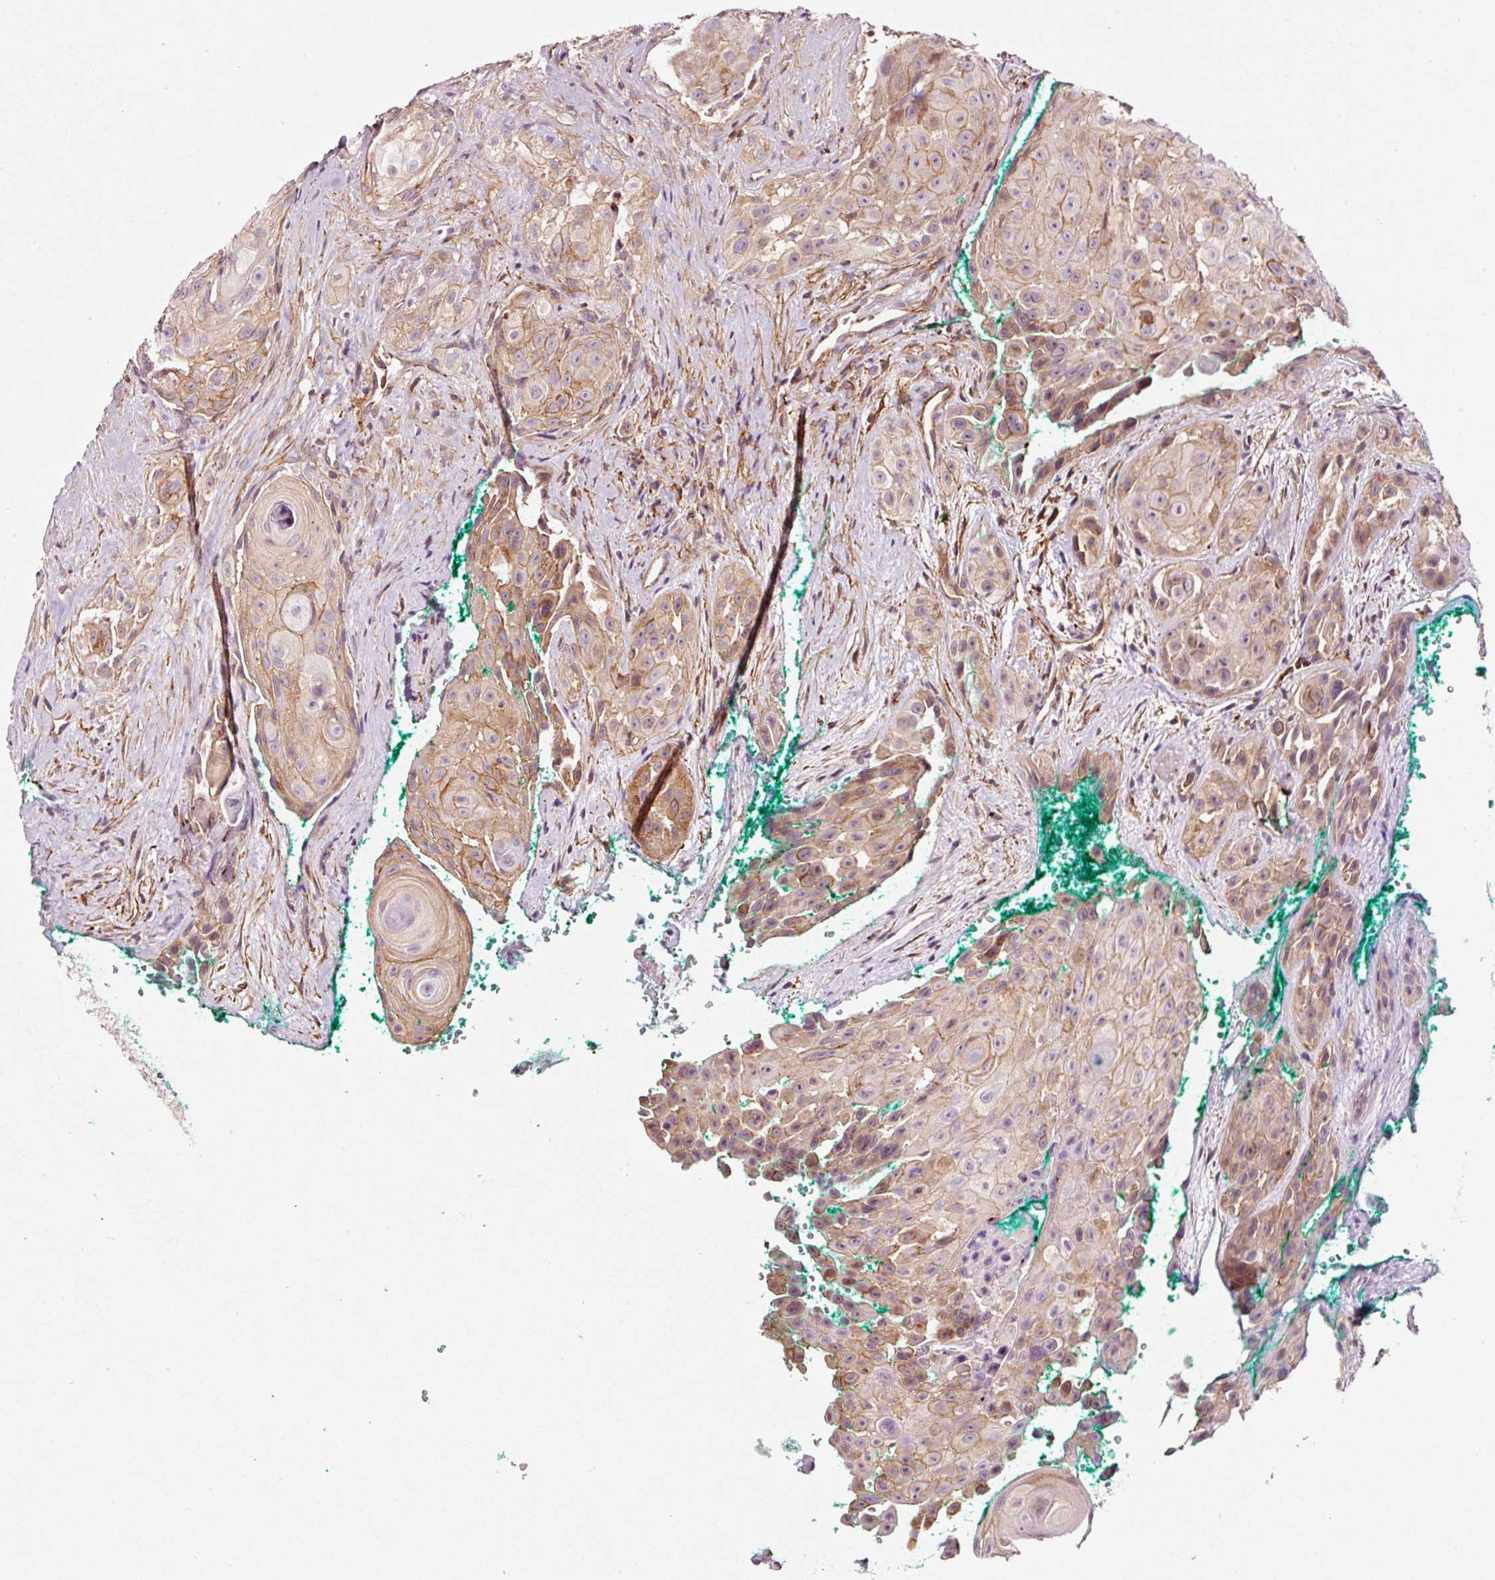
{"staining": {"intensity": "moderate", "quantity": "25%-75%", "location": "cytoplasmic/membranous"}, "tissue": "head and neck cancer", "cell_type": "Tumor cells", "image_type": "cancer", "snomed": [{"axis": "morphology", "description": "Squamous cell carcinoma, NOS"}, {"axis": "topography", "description": "Head-Neck"}], "caption": "Head and neck cancer (squamous cell carcinoma) was stained to show a protein in brown. There is medium levels of moderate cytoplasmic/membranous staining in about 25%-75% of tumor cells. Using DAB (brown) and hematoxylin (blue) stains, captured at high magnification using brightfield microscopy.", "gene": "ADD3", "patient": {"sex": "male", "age": 83}}